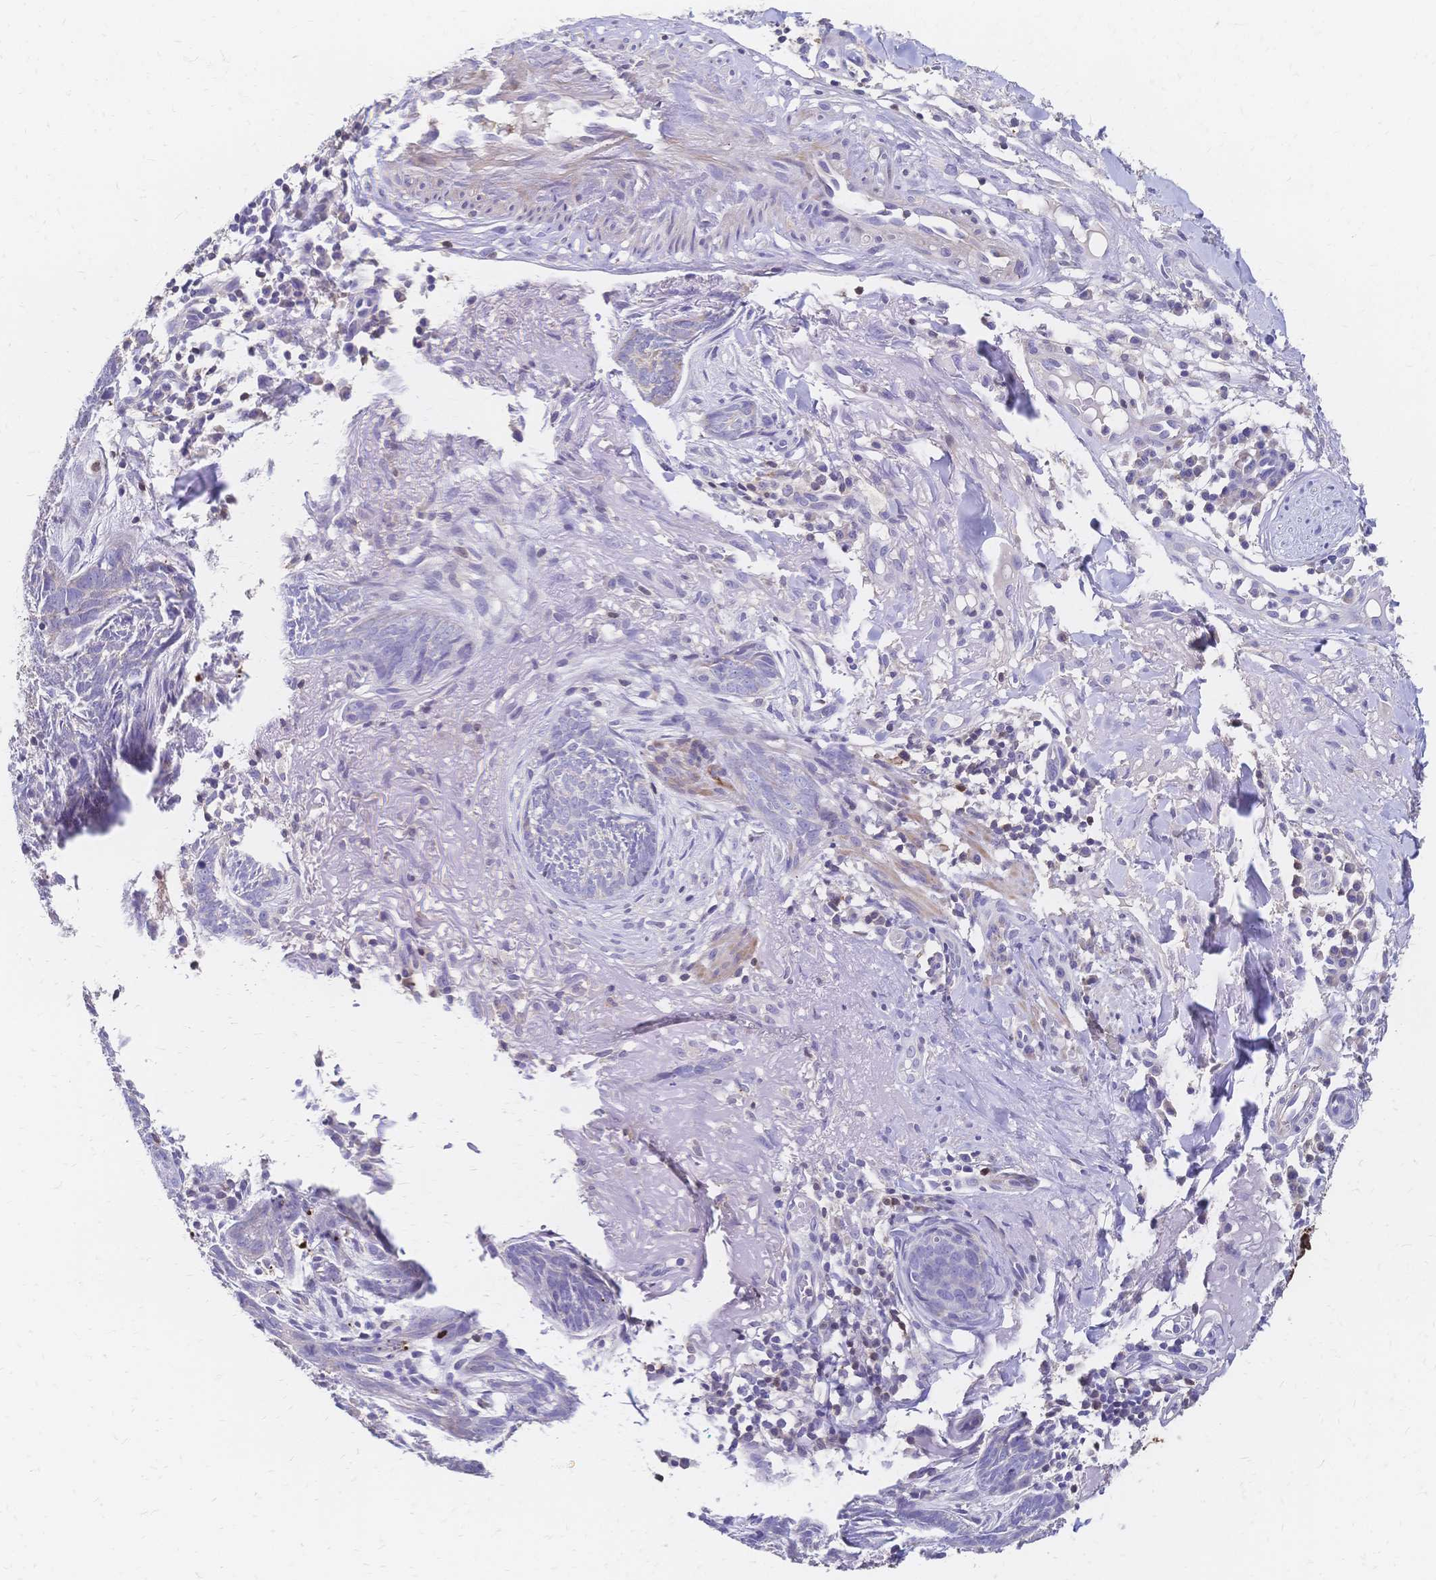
{"staining": {"intensity": "negative", "quantity": "none", "location": "none"}, "tissue": "skin cancer", "cell_type": "Tumor cells", "image_type": "cancer", "snomed": [{"axis": "morphology", "description": "Basal cell carcinoma"}, {"axis": "topography", "description": "Skin"}], "caption": "Micrograph shows no protein expression in tumor cells of basal cell carcinoma (skin) tissue.", "gene": "DTNB", "patient": {"sex": "female", "age": 93}}